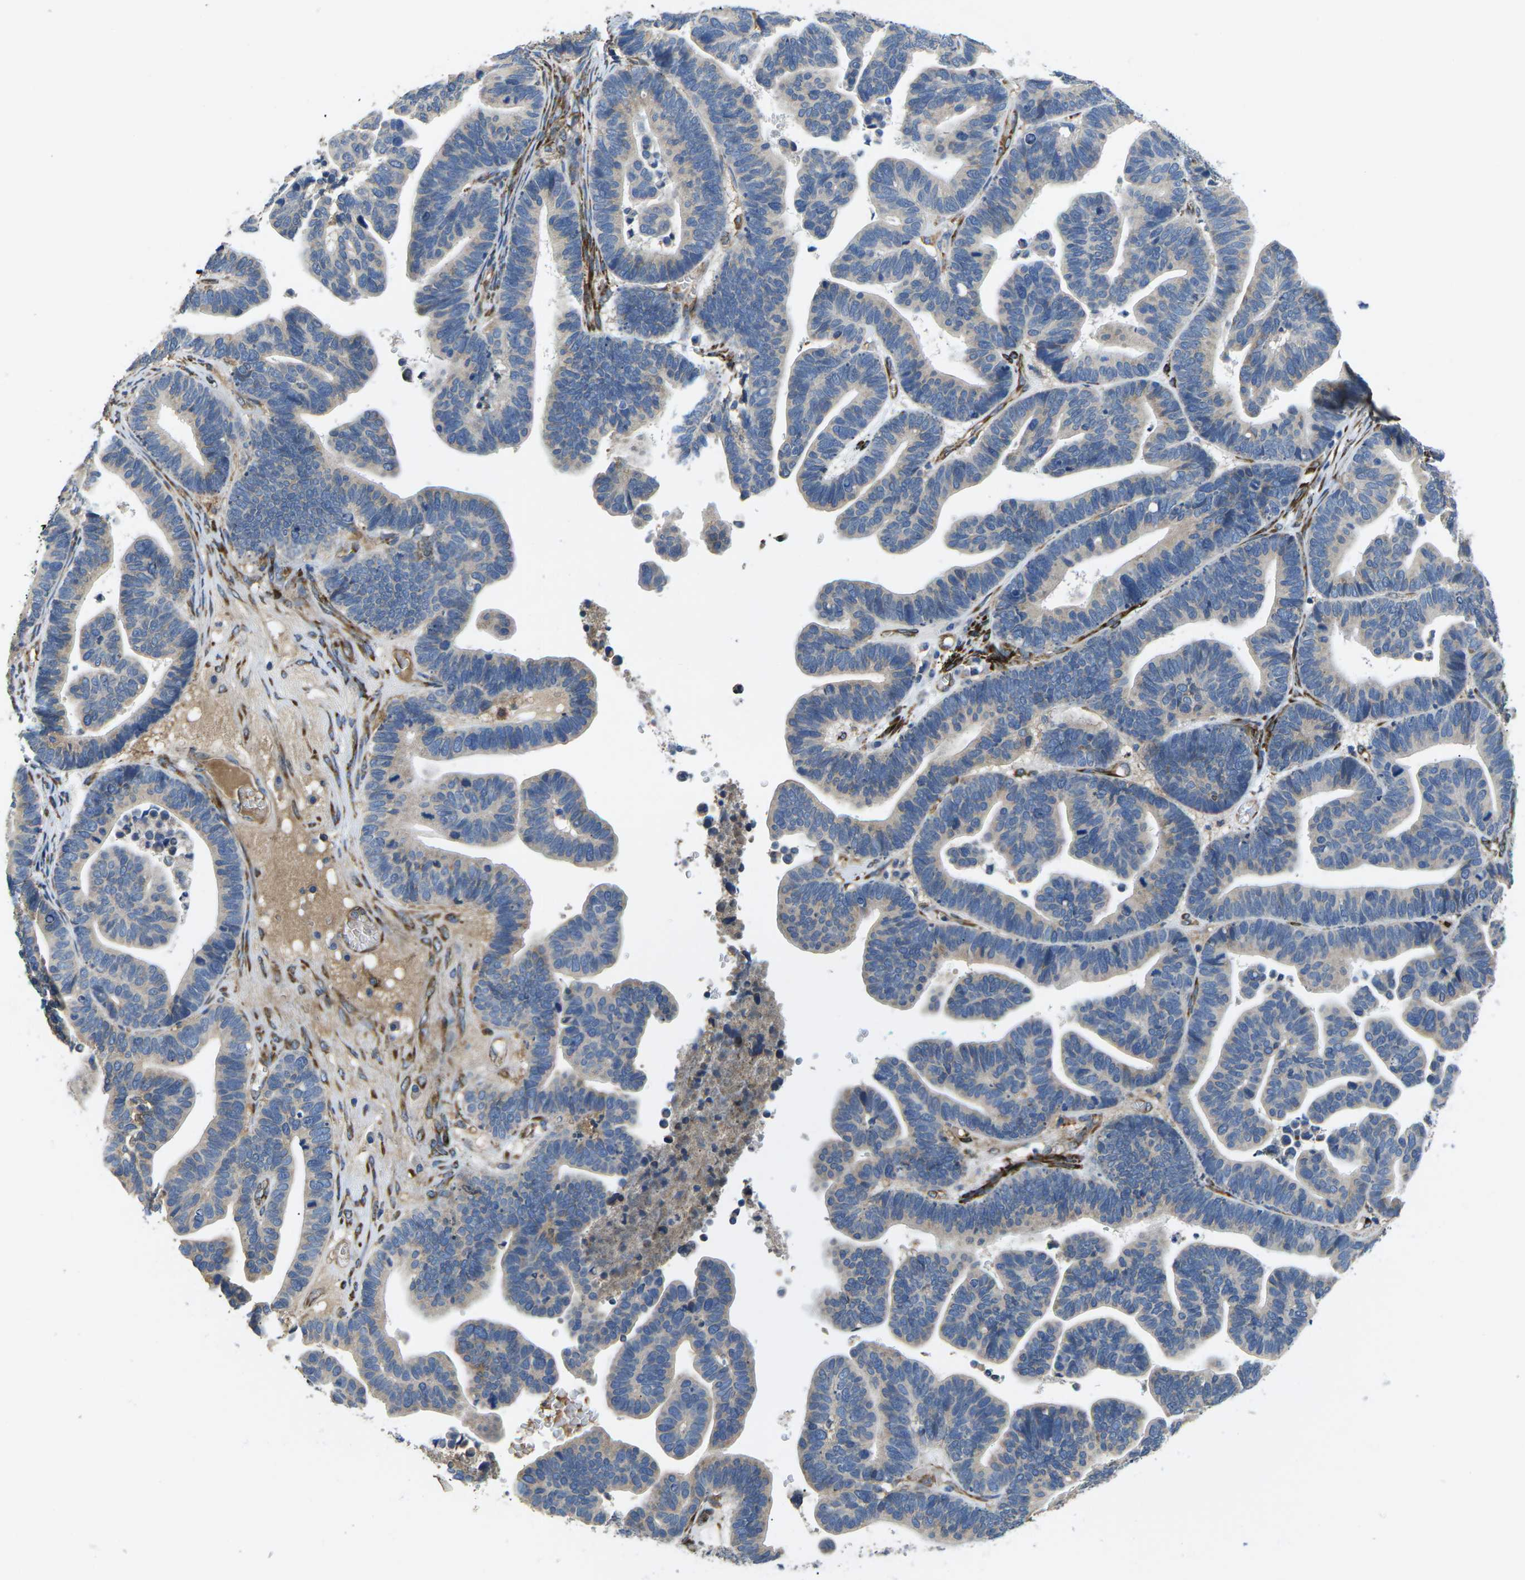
{"staining": {"intensity": "negative", "quantity": "none", "location": "none"}, "tissue": "ovarian cancer", "cell_type": "Tumor cells", "image_type": "cancer", "snomed": [{"axis": "morphology", "description": "Cystadenocarcinoma, serous, NOS"}, {"axis": "topography", "description": "Ovary"}], "caption": "This micrograph is of serous cystadenocarcinoma (ovarian) stained with IHC to label a protein in brown with the nuclei are counter-stained blue. There is no staining in tumor cells.", "gene": "PDZD8", "patient": {"sex": "female", "age": 56}}